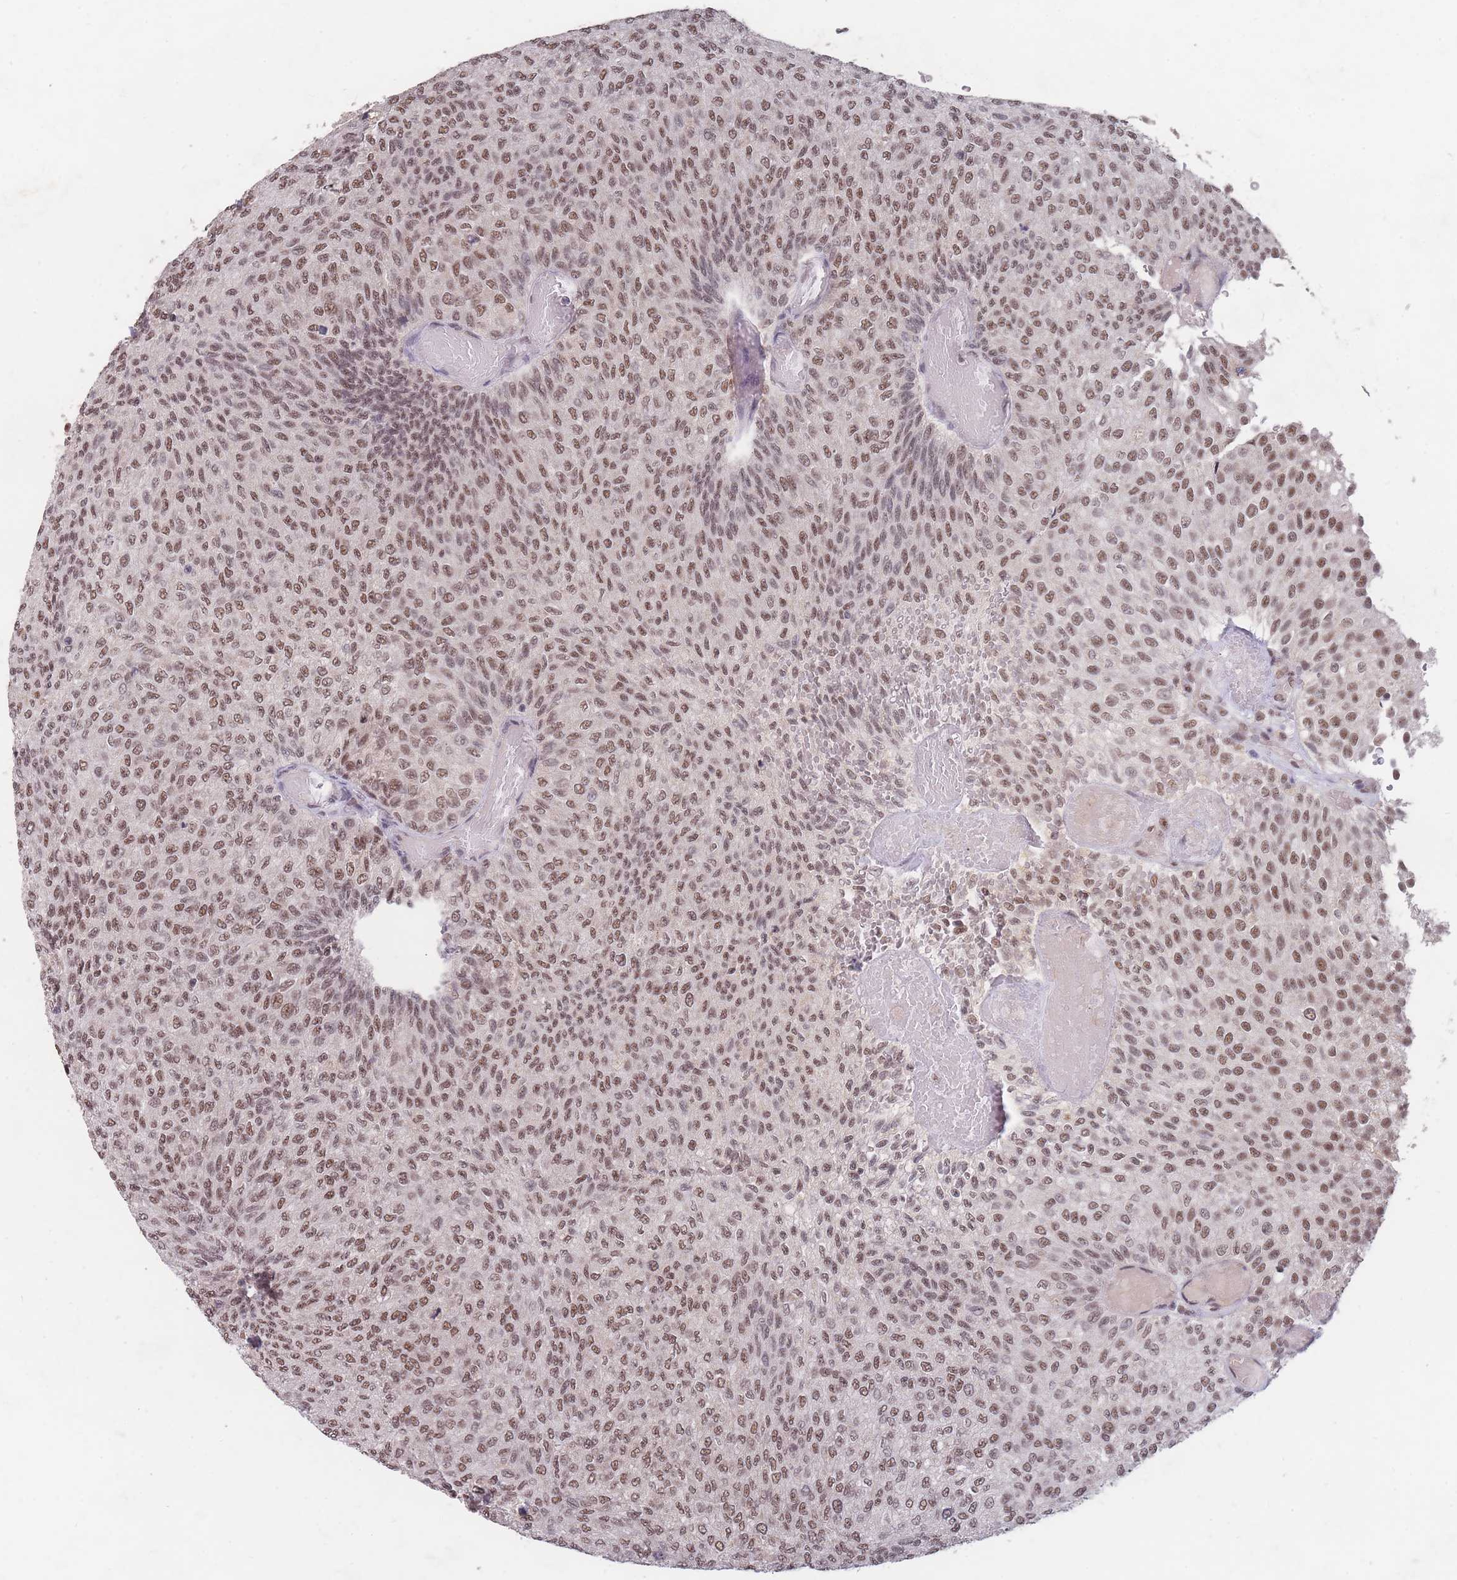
{"staining": {"intensity": "moderate", "quantity": ">75%", "location": "nuclear"}, "tissue": "urothelial cancer", "cell_type": "Tumor cells", "image_type": "cancer", "snomed": [{"axis": "morphology", "description": "Urothelial carcinoma, Low grade"}, {"axis": "topography", "description": "Urinary bladder"}], "caption": "Immunohistochemistry (DAB (3,3'-diaminobenzidine)) staining of human urothelial cancer shows moderate nuclear protein positivity in about >75% of tumor cells. Using DAB (3,3'-diaminobenzidine) (brown) and hematoxylin (blue) stains, captured at high magnification using brightfield microscopy.", "gene": "SNRPA1", "patient": {"sex": "male", "age": 78}}